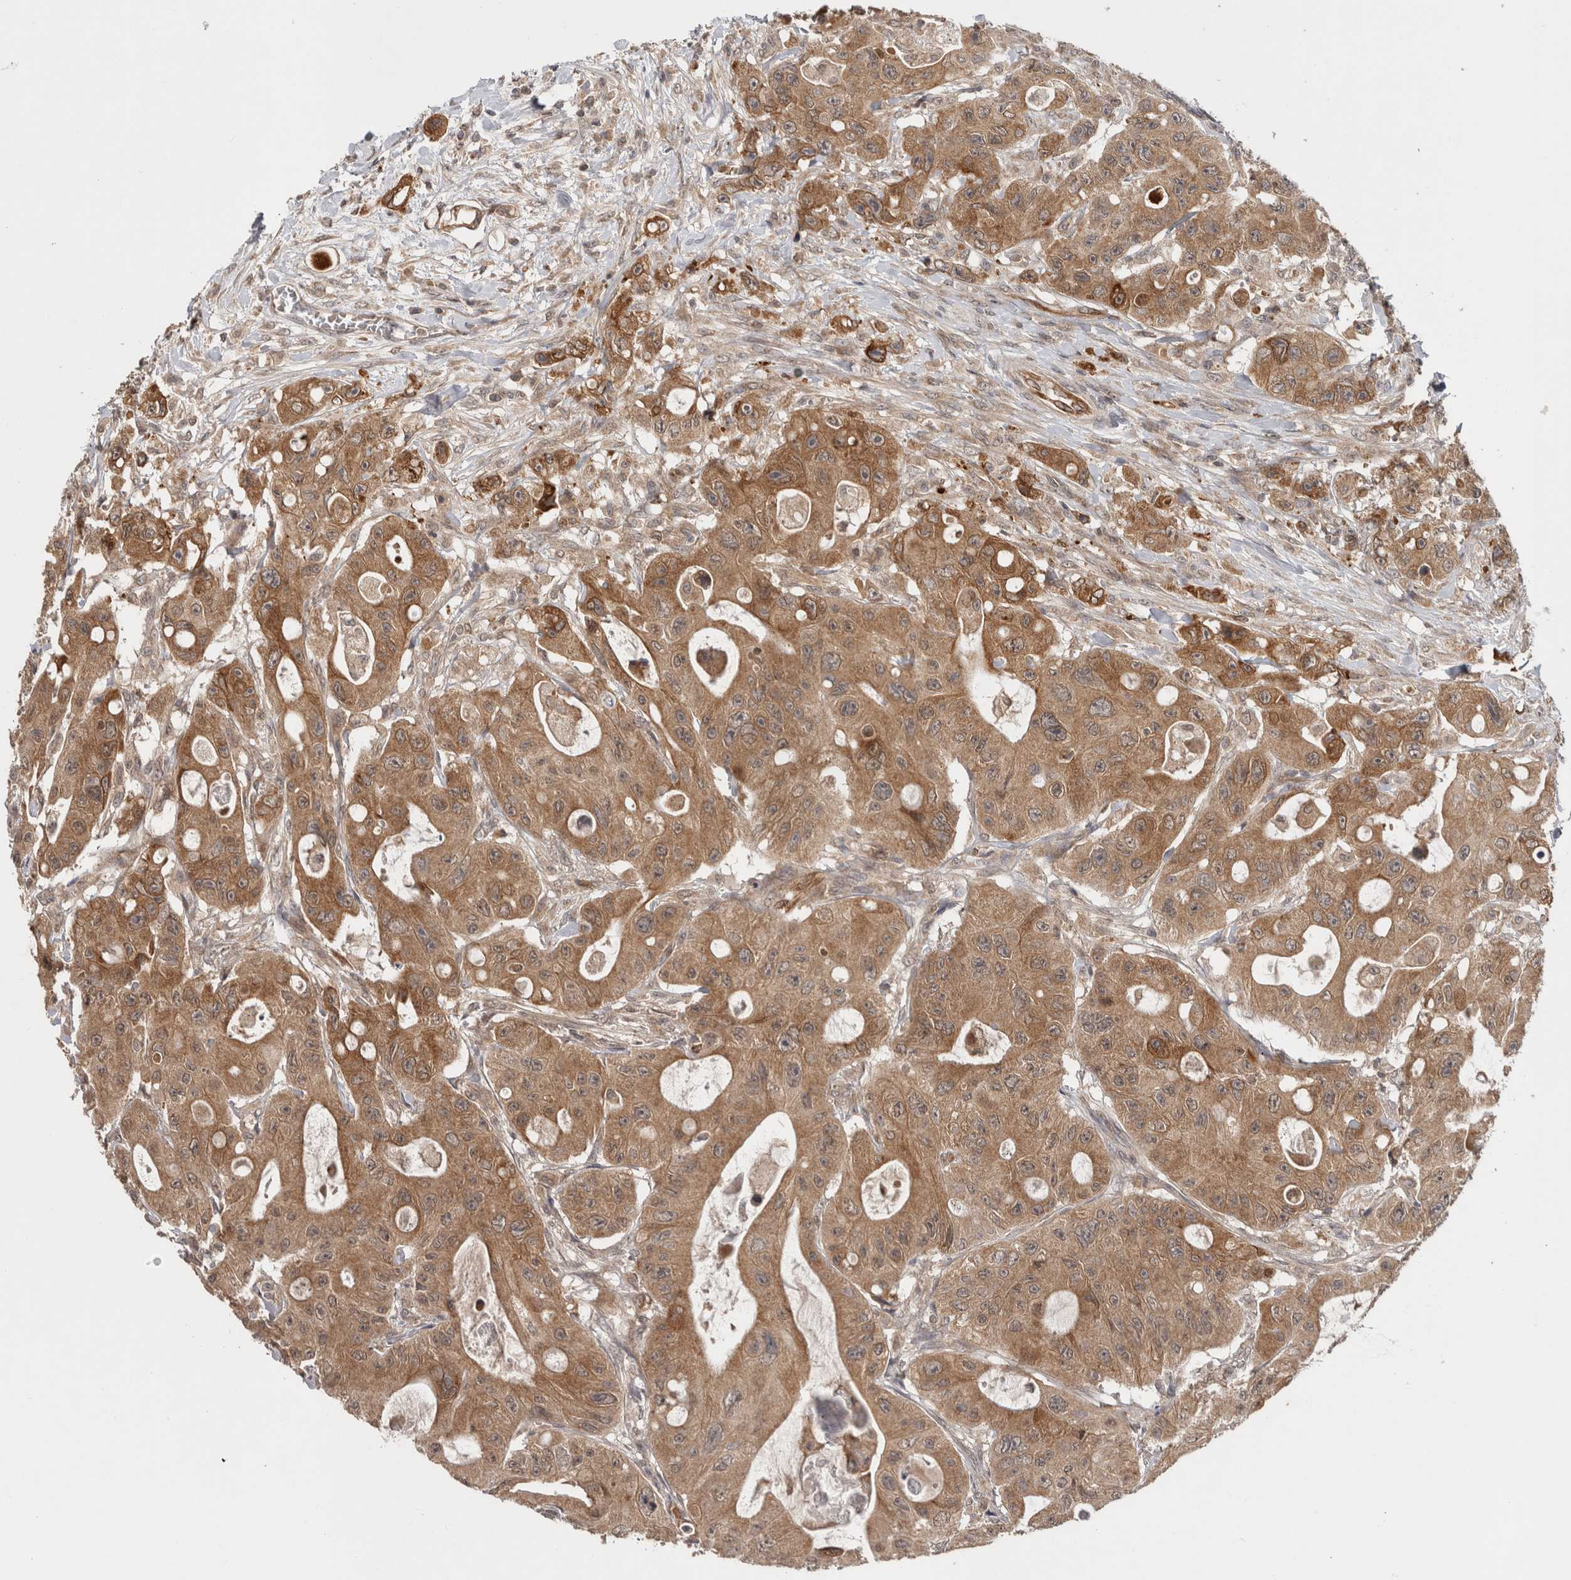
{"staining": {"intensity": "moderate", "quantity": ">75%", "location": "cytoplasmic/membranous"}, "tissue": "colorectal cancer", "cell_type": "Tumor cells", "image_type": "cancer", "snomed": [{"axis": "morphology", "description": "Adenocarcinoma, NOS"}, {"axis": "topography", "description": "Colon"}], "caption": "High-power microscopy captured an IHC histopathology image of colorectal cancer, revealing moderate cytoplasmic/membranous staining in about >75% of tumor cells.", "gene": "HMOX2", "patient": {"sex": "female", "age": 46}}